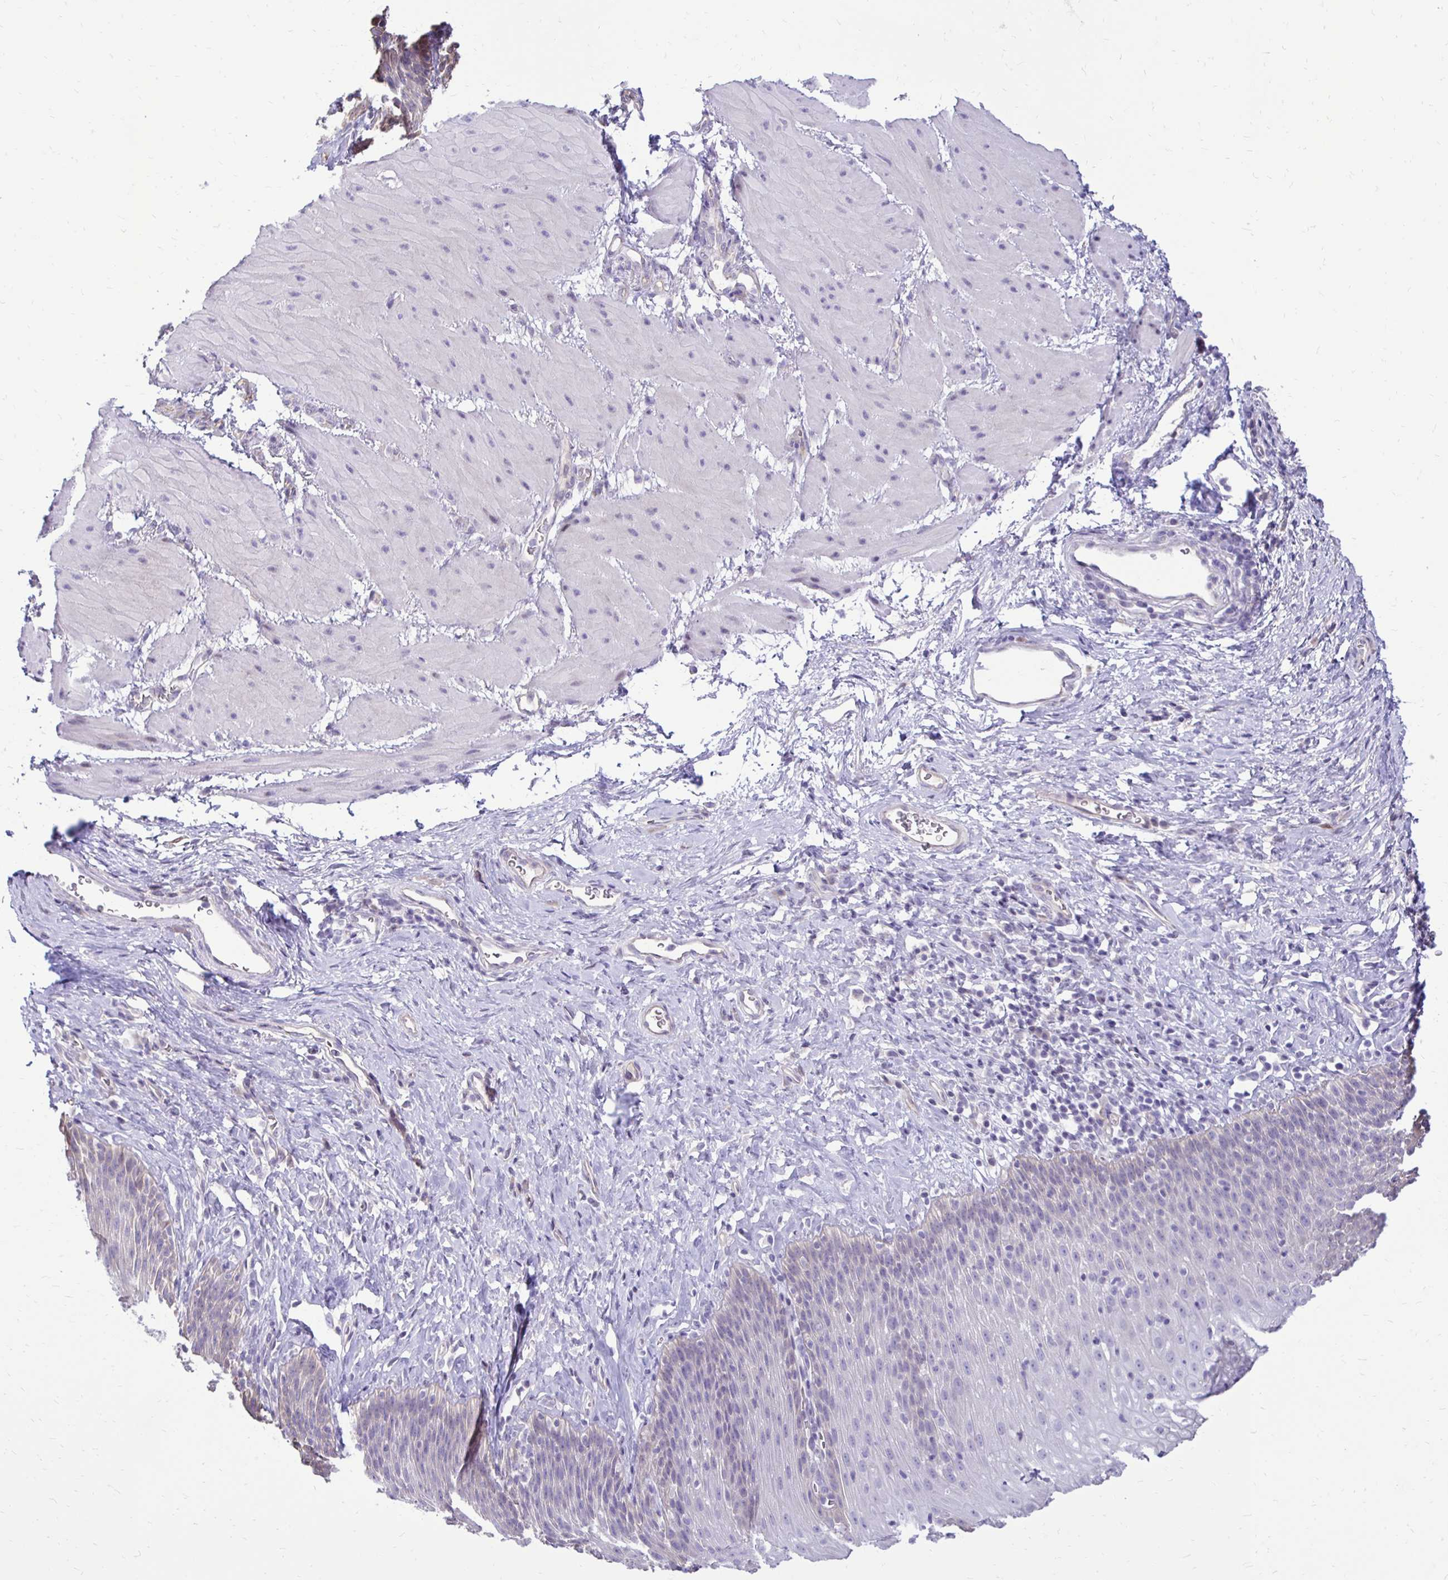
{"staining": {"intensity": "negative", "quantity": "none", "location": "none"}, "tissue": "esophagus", "cell_type": "Squamous epithelial cells", "image_type": "normal", "snomed": [{"axis": "morphology", "description": "Normal tissue, NOS"}, {"axis": "topography", "description": "Esophagus"}], "caption": "DAB immunohistochemical staining of unremarkable human esophagus displays no significant staining in squamous epithelial cells.", "gene": "GAS2", "patient": {"sex": "female", "age": 61}}